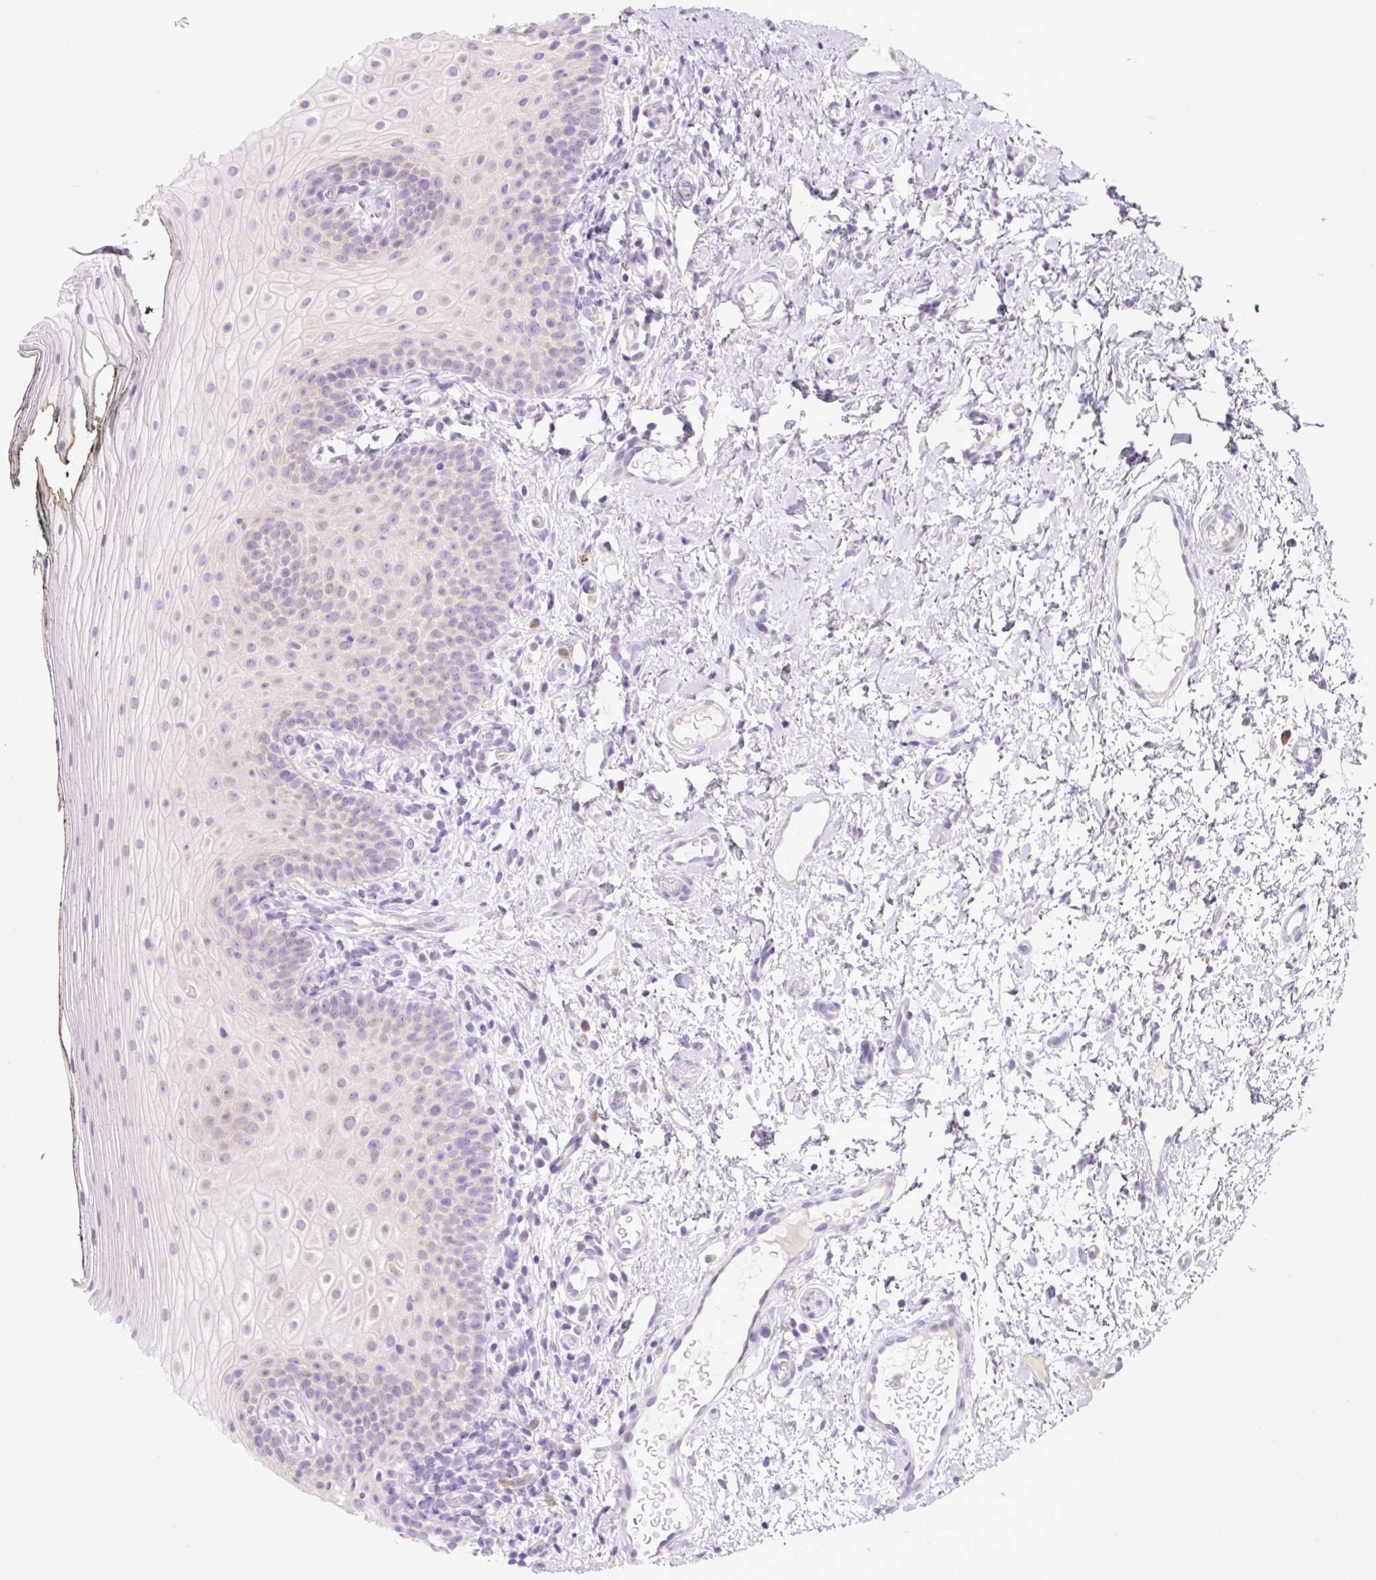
{"staining": {"intensity": "weak", "quantity": "<25%", "location": "cytoplasmic/membranous"}, "tissue": "oral mucosa", "cell_type": "Squamous epithelial cells", "image_type": "normal", "snomed": [{"axis": "morphology", "description": "Normal tissue, NOS"}, {"axis": "topography", "description": "Oral tissue"}], "caption": "The image shows no significant expression in squamous epithelial cells of oral mucosa.", "gene": "CELF6", "patient": {"sex": "male", "age": 75}}